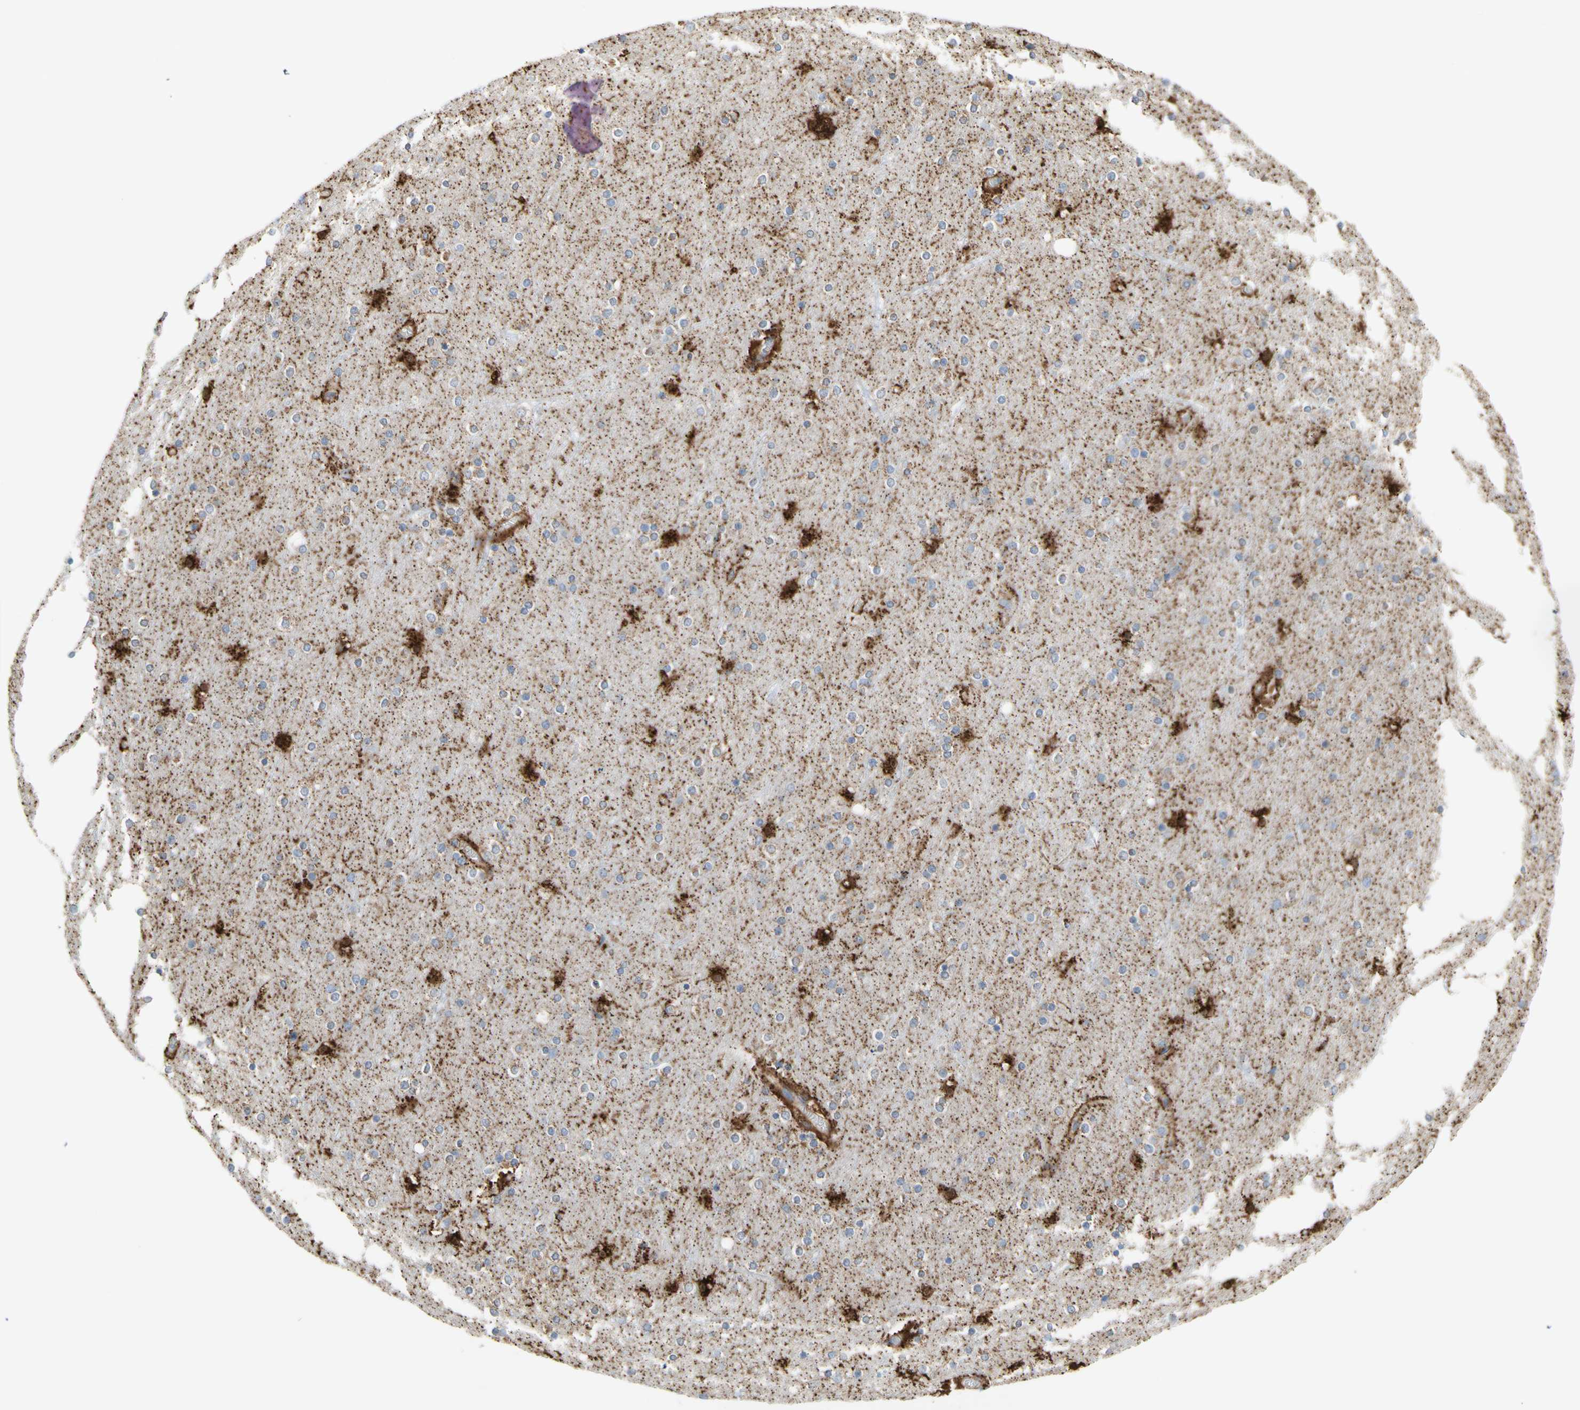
{"staining": {"intensity": "moderate", "quantity": "<25%", "location": "cytoplasmic/membranous"}, "tissue": "cerebral cortex", "cell_type": "Endothelial cells", "image_type": "normal", "snomed": [{"axis": "morphology", "description": "Normal tissue, NOS"}, {"axis": "topography", "description": "Cerebral cortex"}], "caption": "Immunohistochemical staining of normal human cerebral cortex shows moderate cytoplasmic/membranous protein expression in approximately <25% of endothelial cells. (IHC, brightfield microscopy, high magnification).", "gene": "URB2", "patient": {"sex": "female", "age": 54}}